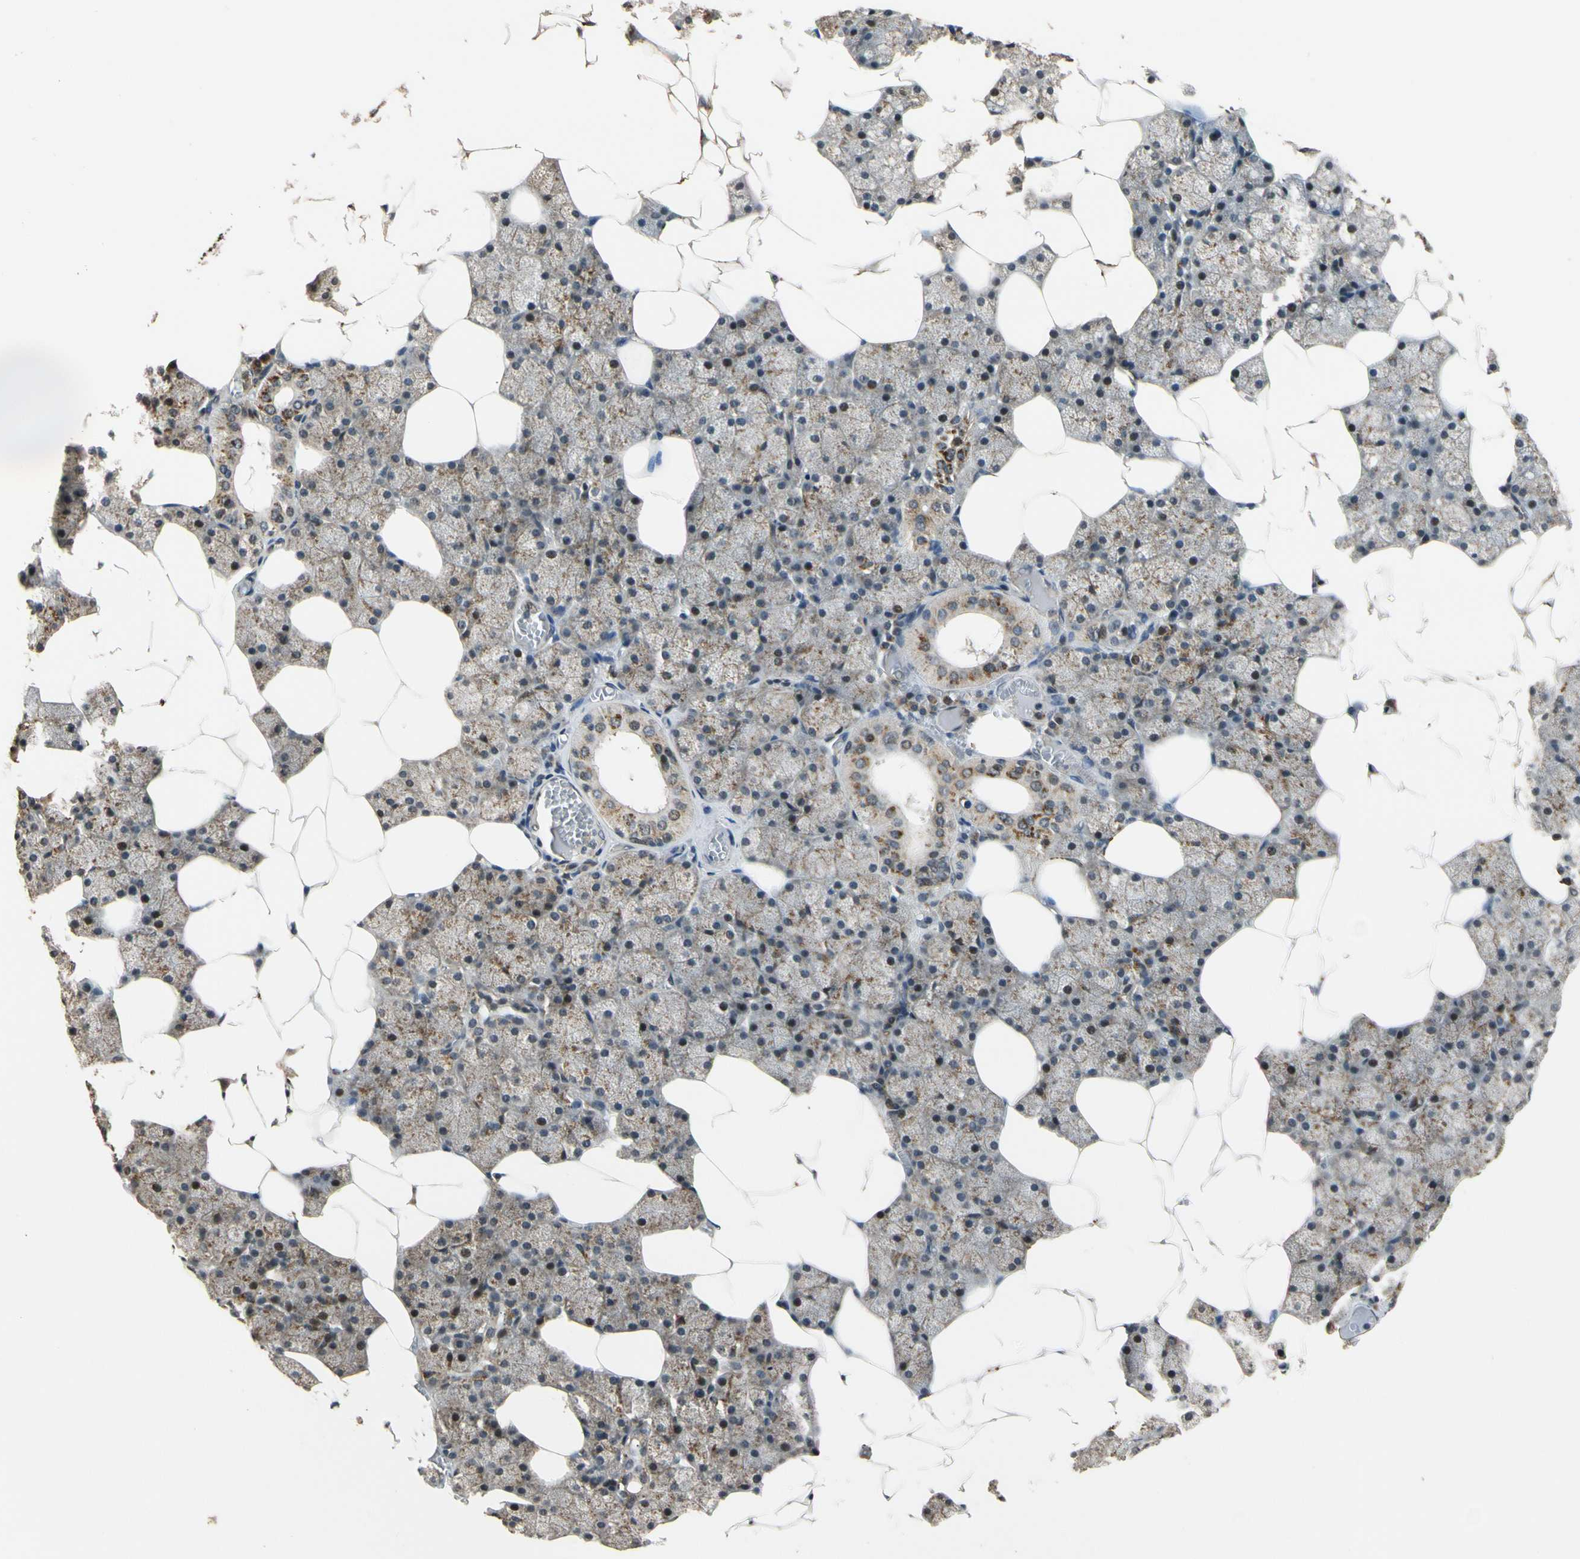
{"staining": {"intensity": "moderate", "quantity": "25%-75%", "location": "cytoplasmic/membranous,nuclear"}, "tissue": "salivary gland", "cell_type": "Glandular cells", "image_type": "normal", "snomed": [{"axis": "morphology", "description": "Normal tissue, NOS"}, {"axis": "topography", "description": "Salivary gland"}], "caption": "Salivary gland was stained to show a protein in brown. There is medium levels of moderate cytoplasmic/membranous,nuclear expression in about 25%-75% of glandular cells. (DAB (3,3'-diaminobenzidine) IHC with brightfield microscopy, high magnification).", "gene": "LAMTOR1", "patient": {"sex": "male", "age": 62}}